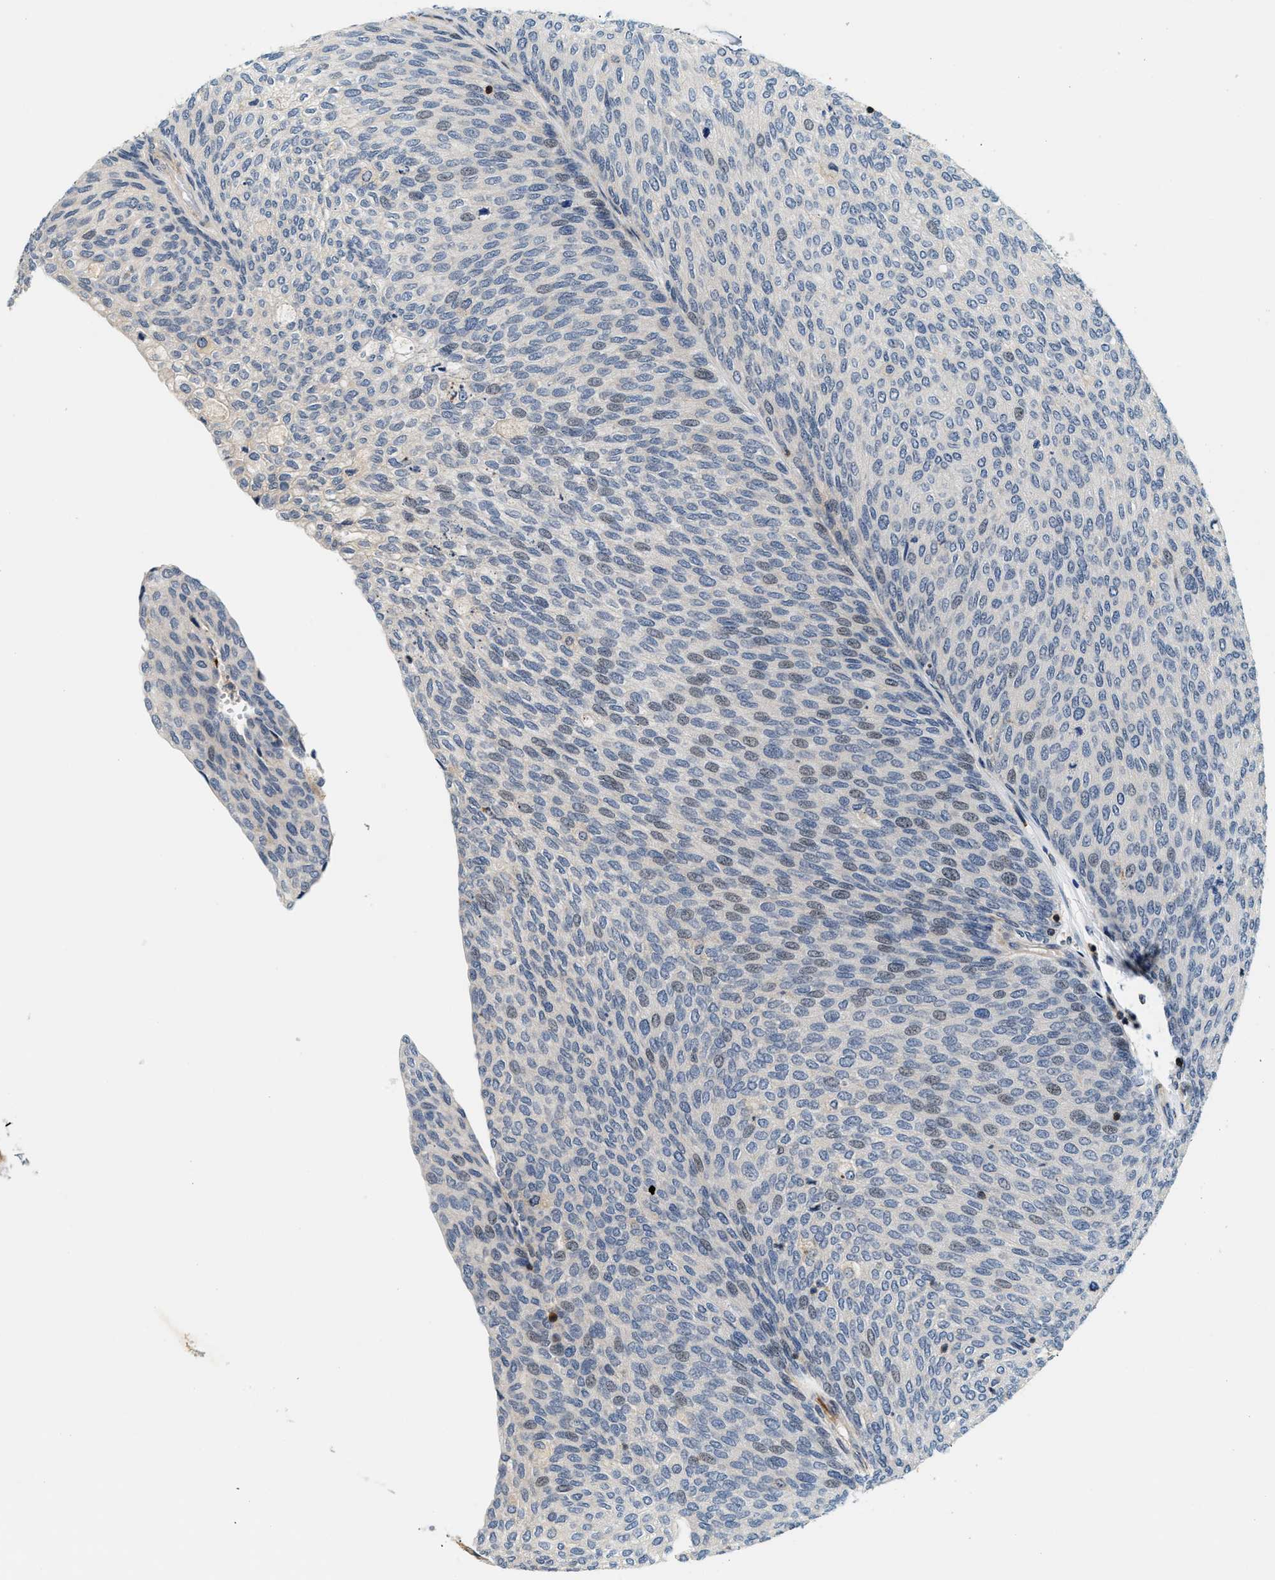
{"staining": {"intensity": "negative", "quantity": "none", "location": "none"}, "tissue": "urothelial cancer", "cell_type": "Tumor cells", "image_type": "cancer", "snomed": [{"axis": "morphology", "description": "Urothelial carcinoma, Low grade"}, {"axis": "topography", "description": "Urinary bladder"}], "caption": "High power microscopy photomicrograph of an immunohistochemistry (IHC) photomicrograph of urothelial cancer, revealing no significant staining in tumor cells.", "gene": "SAMD9", "patient": {"sex": "female", "age": 79}}